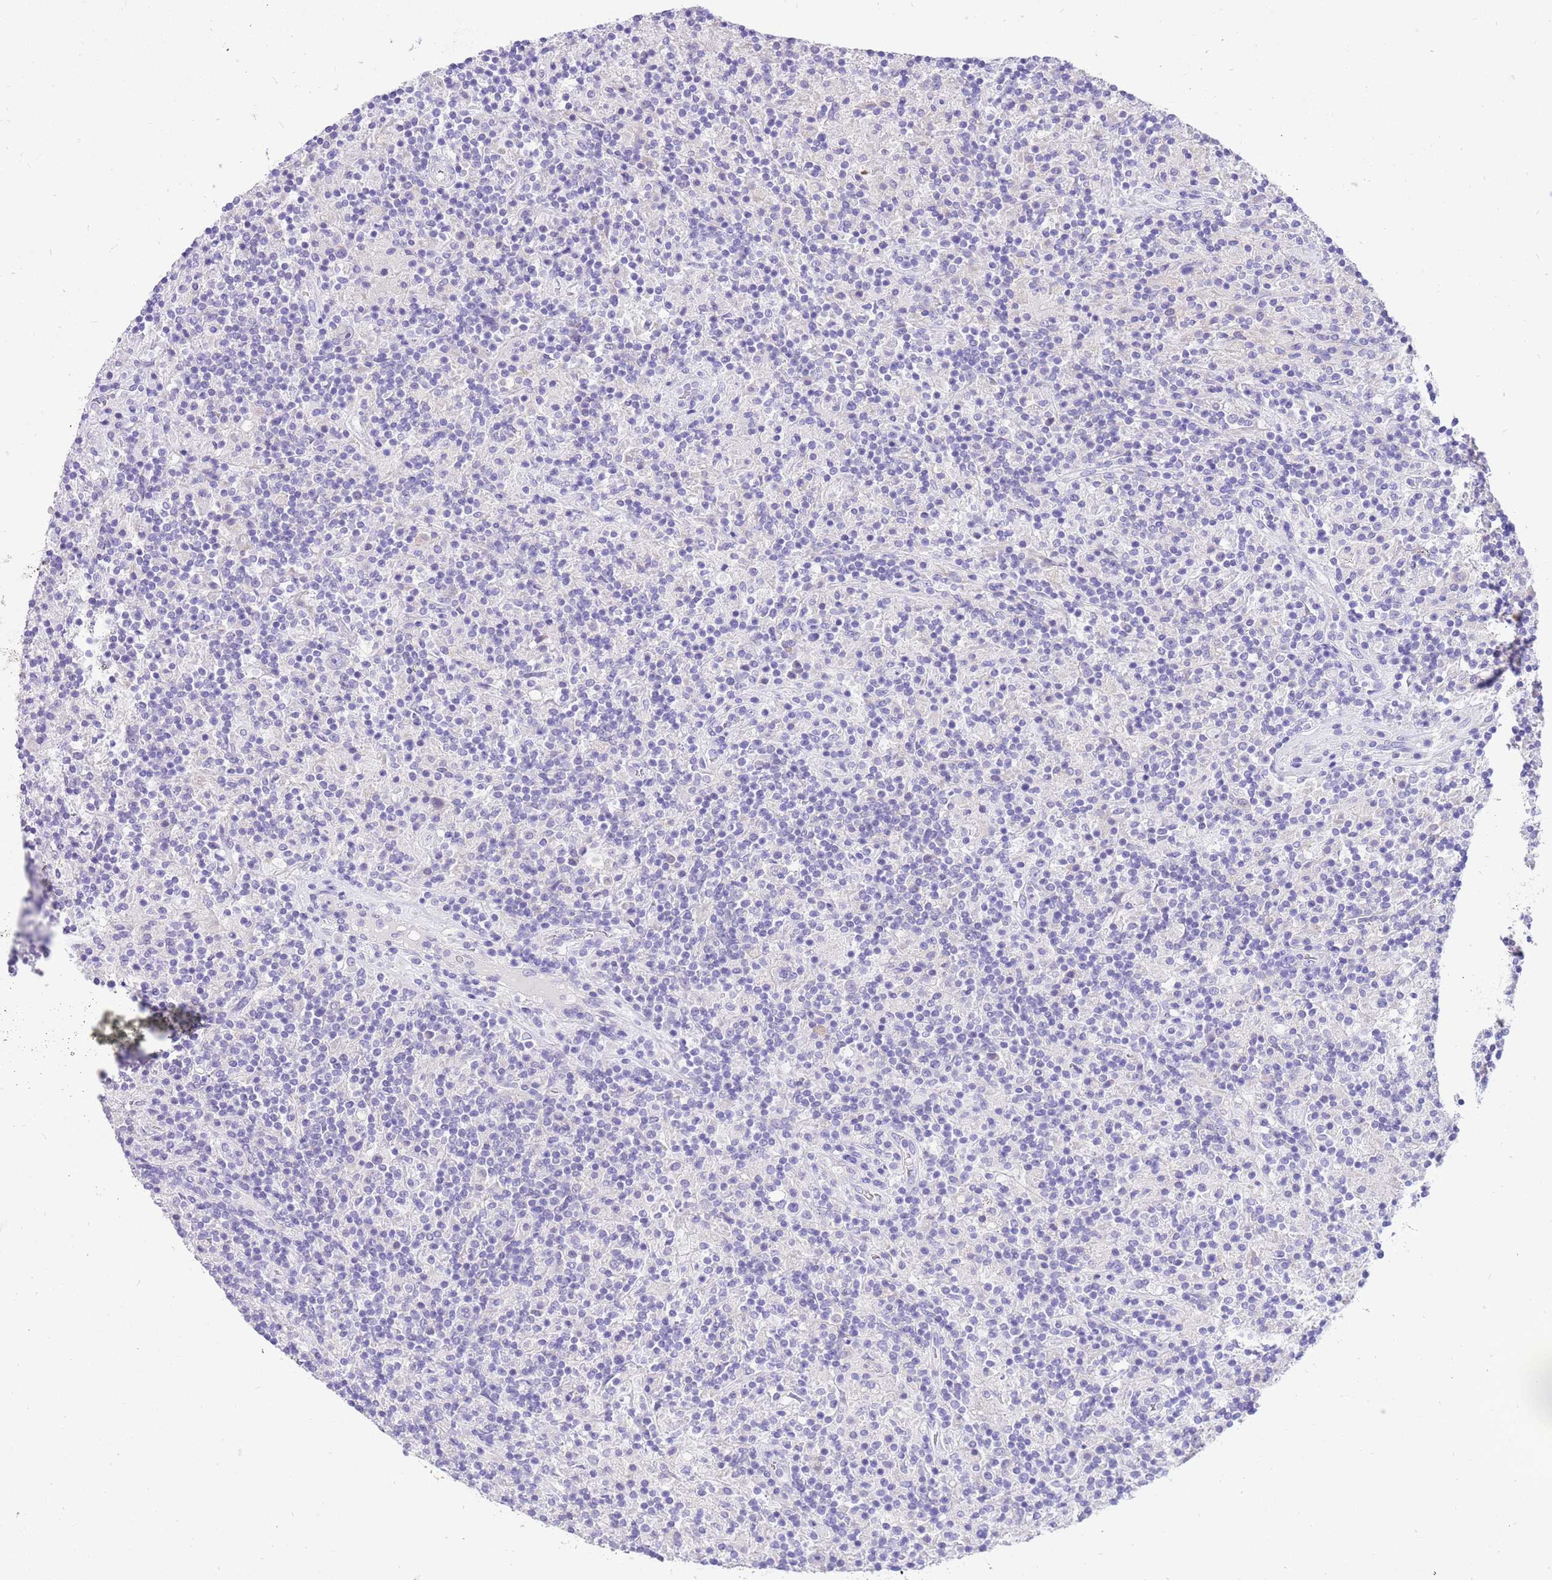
{"staining": {"intensity": "negative", "quantity": "none", "location": "none"}, "tissue": "lymphoma", "cell_type": "Tumor cells", "image_type": "cancer", "snomed": [{"axis": "morphology", "description": "Hodgkin's disease, NOS"}, {"axis": "topography", "description": "Lymph node"}], "caption": "This is an immunohistochemistry micrograph of human Hodgkin's disease. There is no staining in tumor cells.", "gene": "R3HDM4", "patient": {"sex": "male", "age": 70}}